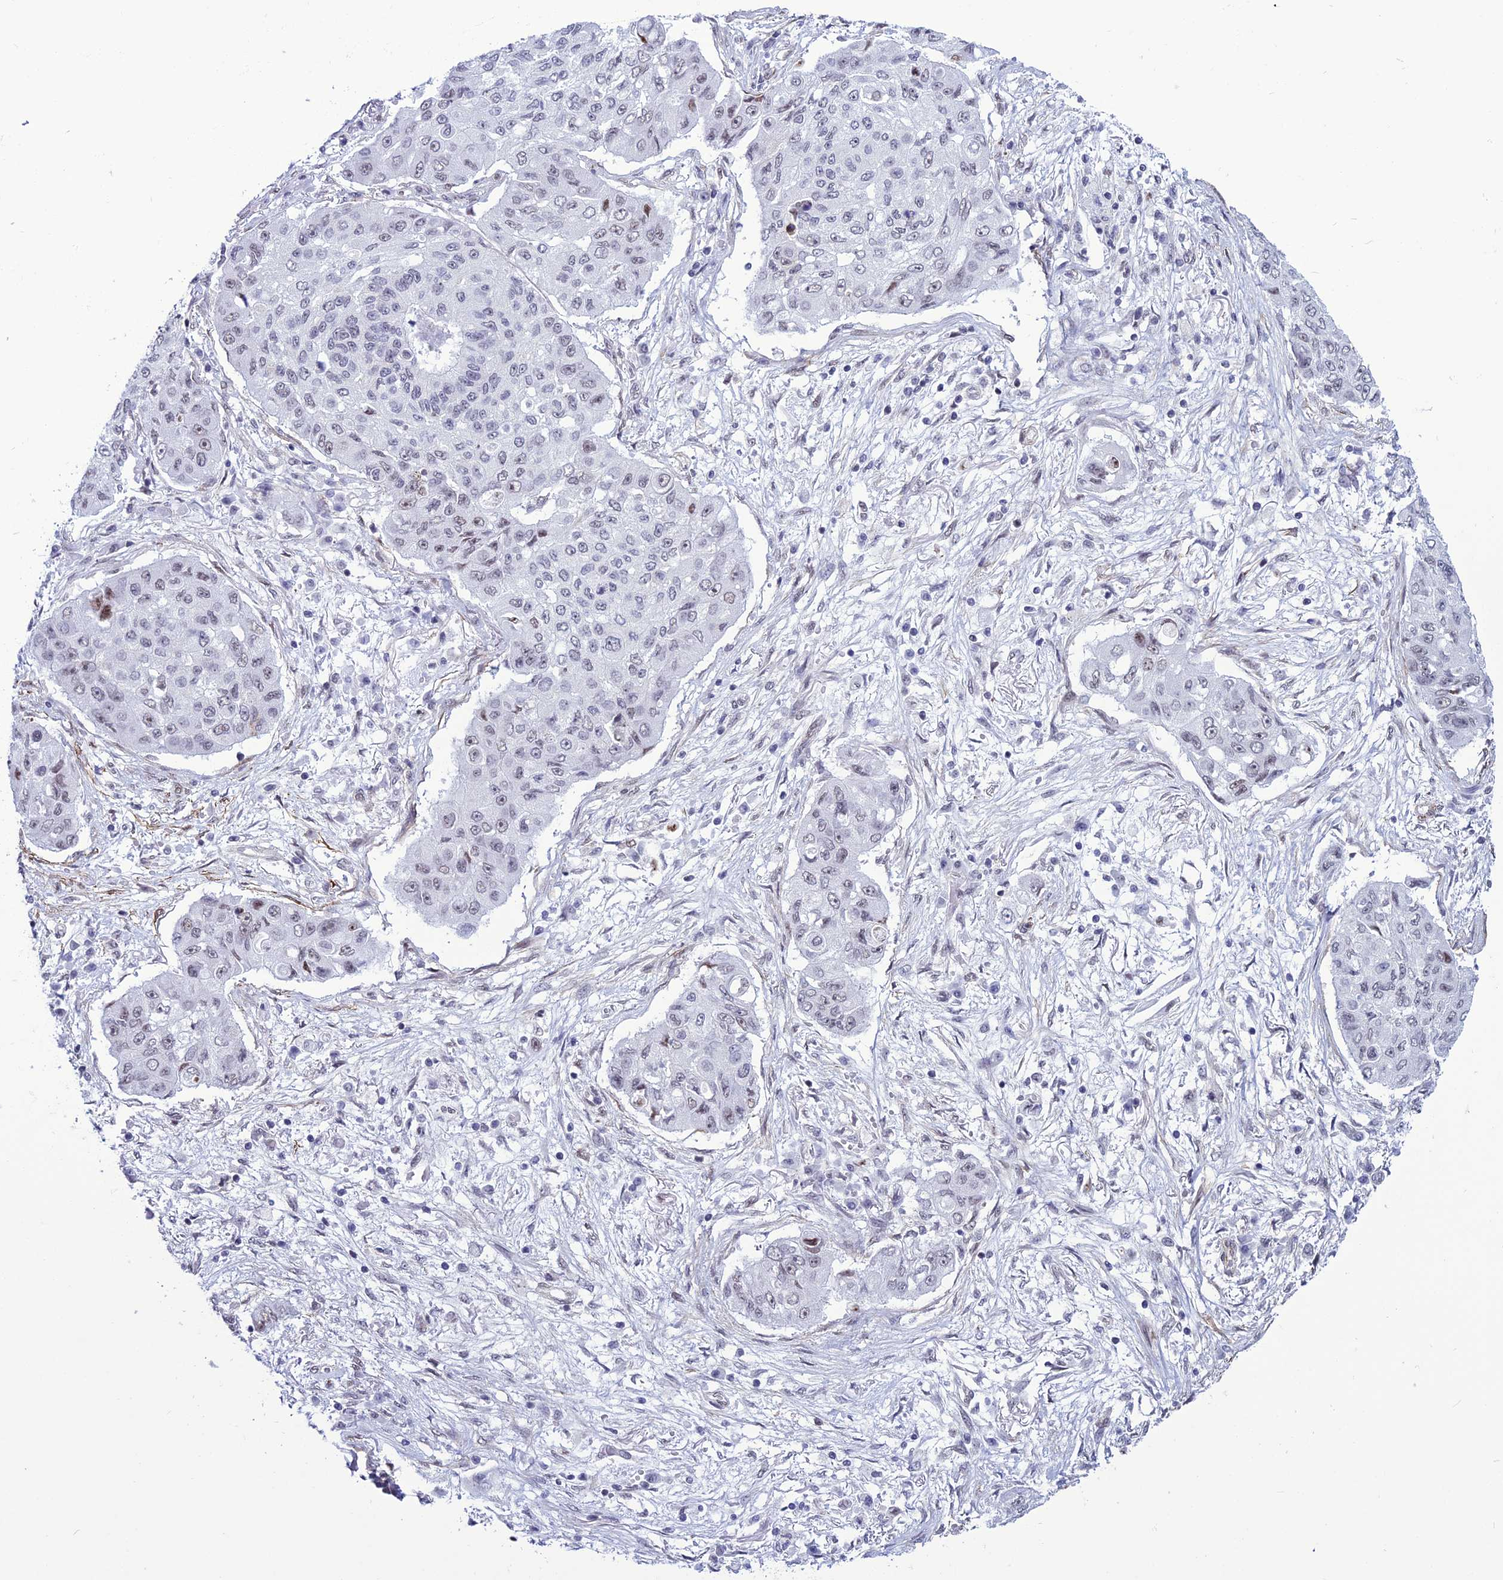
{"staining": {"intensity": "weak", "quantity": "<25%", "location": "nuclear"}, "tissue": "lung cancer", "cell_type": "Tumor cells", "image_type": "cancer", "snomed": [{"axis": "morphology", "description": "Squamous cell carcinoma, NOS"}, {"axis": "topography", "description": "Lung"}], "caption": "A high-resolution photomicrograph shows IHC staining of lung cancer (squamous cell carcinoma), which exhibits no significant expression in tumor cells.", "gene": "U2AF1", "patient": {"sex": "male", "age": 74}}